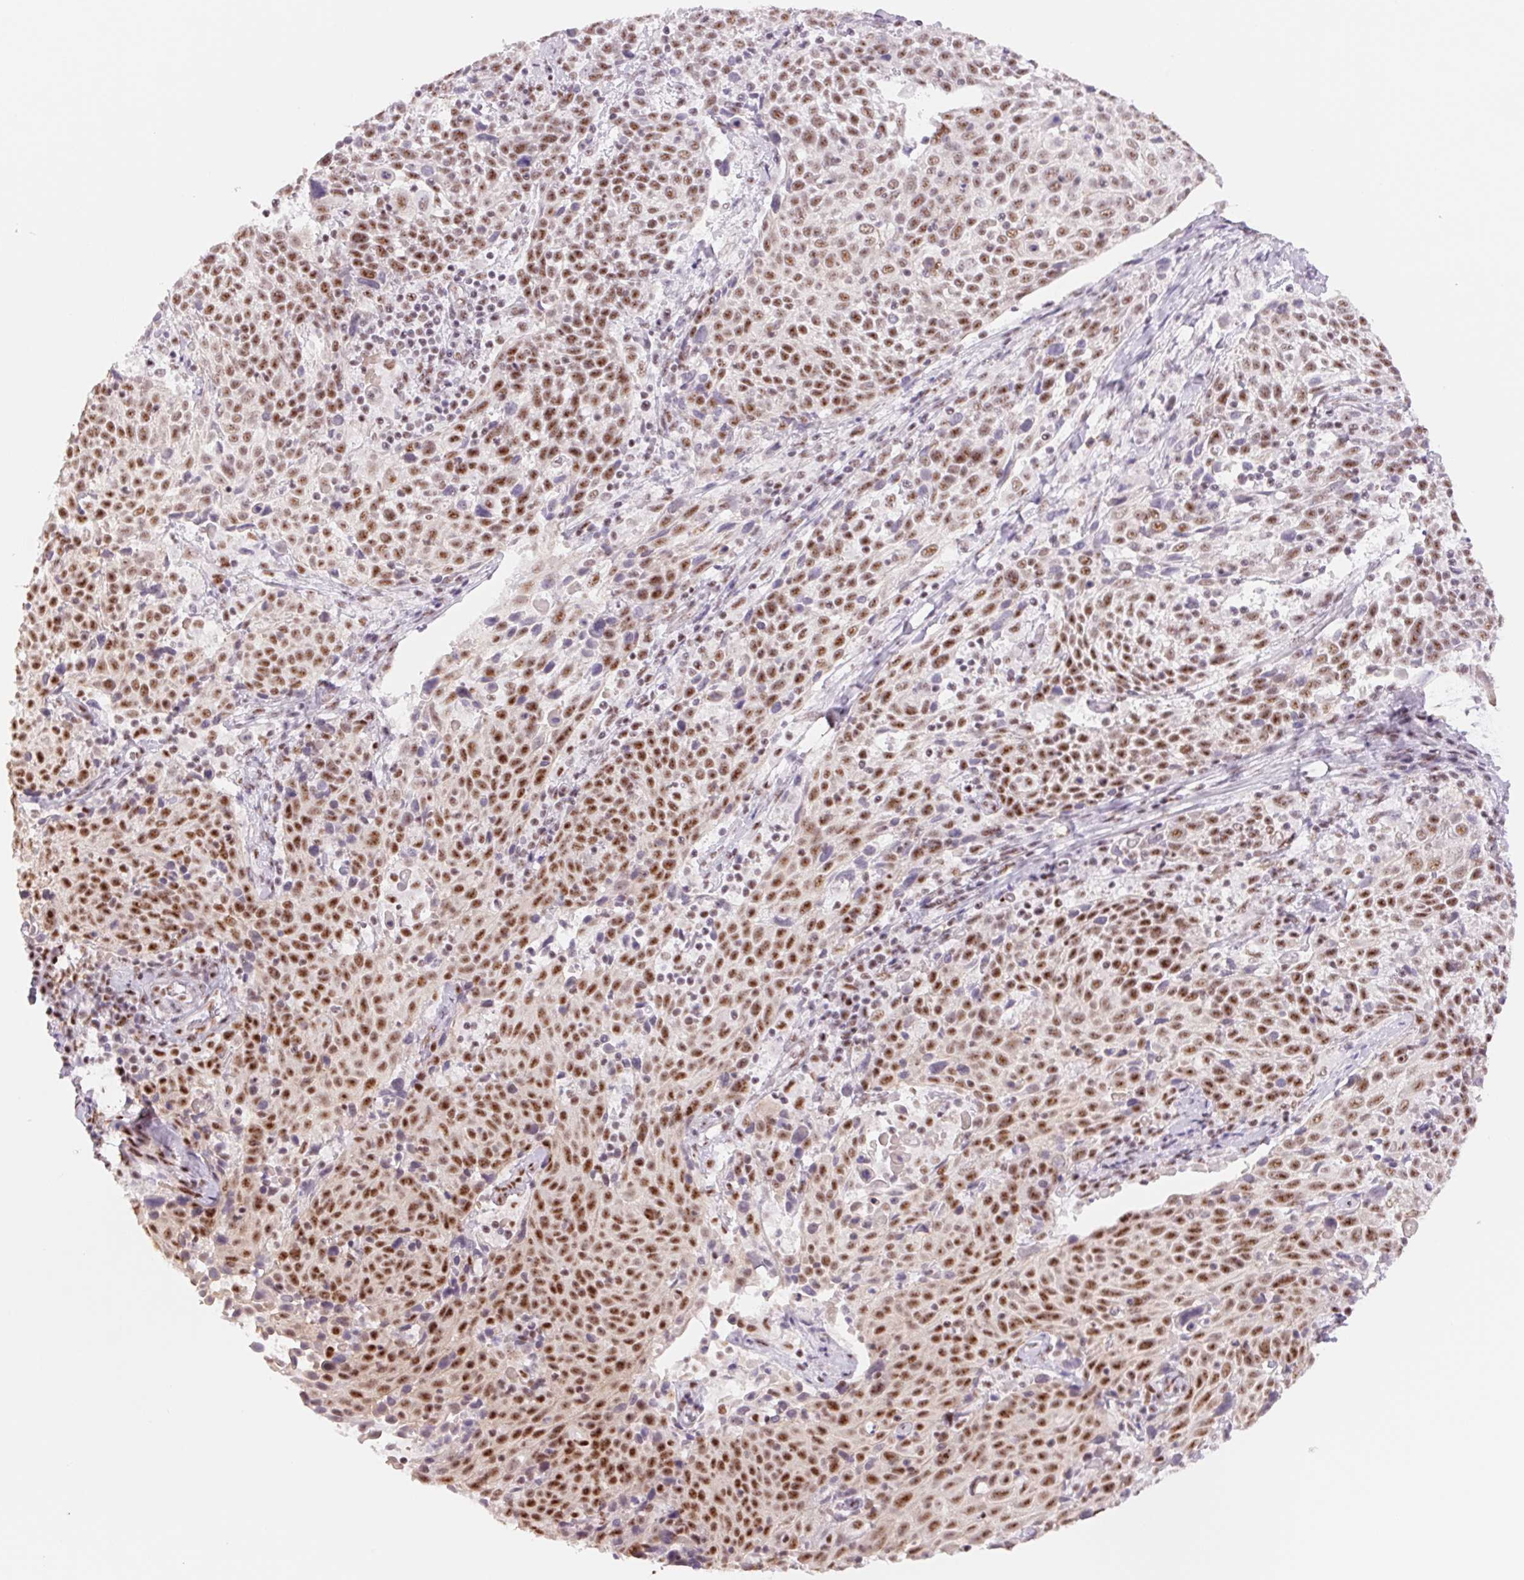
{"staining": {"intensity": "moderate", "quantity": ">75%", "location": "nuclear"}, "tissue": "cervical cancer", "cell_type": "Tumor cells", "image_type": "cancer", "snomed": [{"axis": "morphology", "description": "Squamous cell carcinoma, NOS"}, {"axis": "topography", "description": "Cervix"}], "caption": "Approximately >75% of tumor cells in squamous cell carcinoma (cervical) display moderate nuclear protein expression as visualized by brown immunohistochemical staining.", "gene": "ZC3H14", "patient": {"sex": "female", "age": 61}}